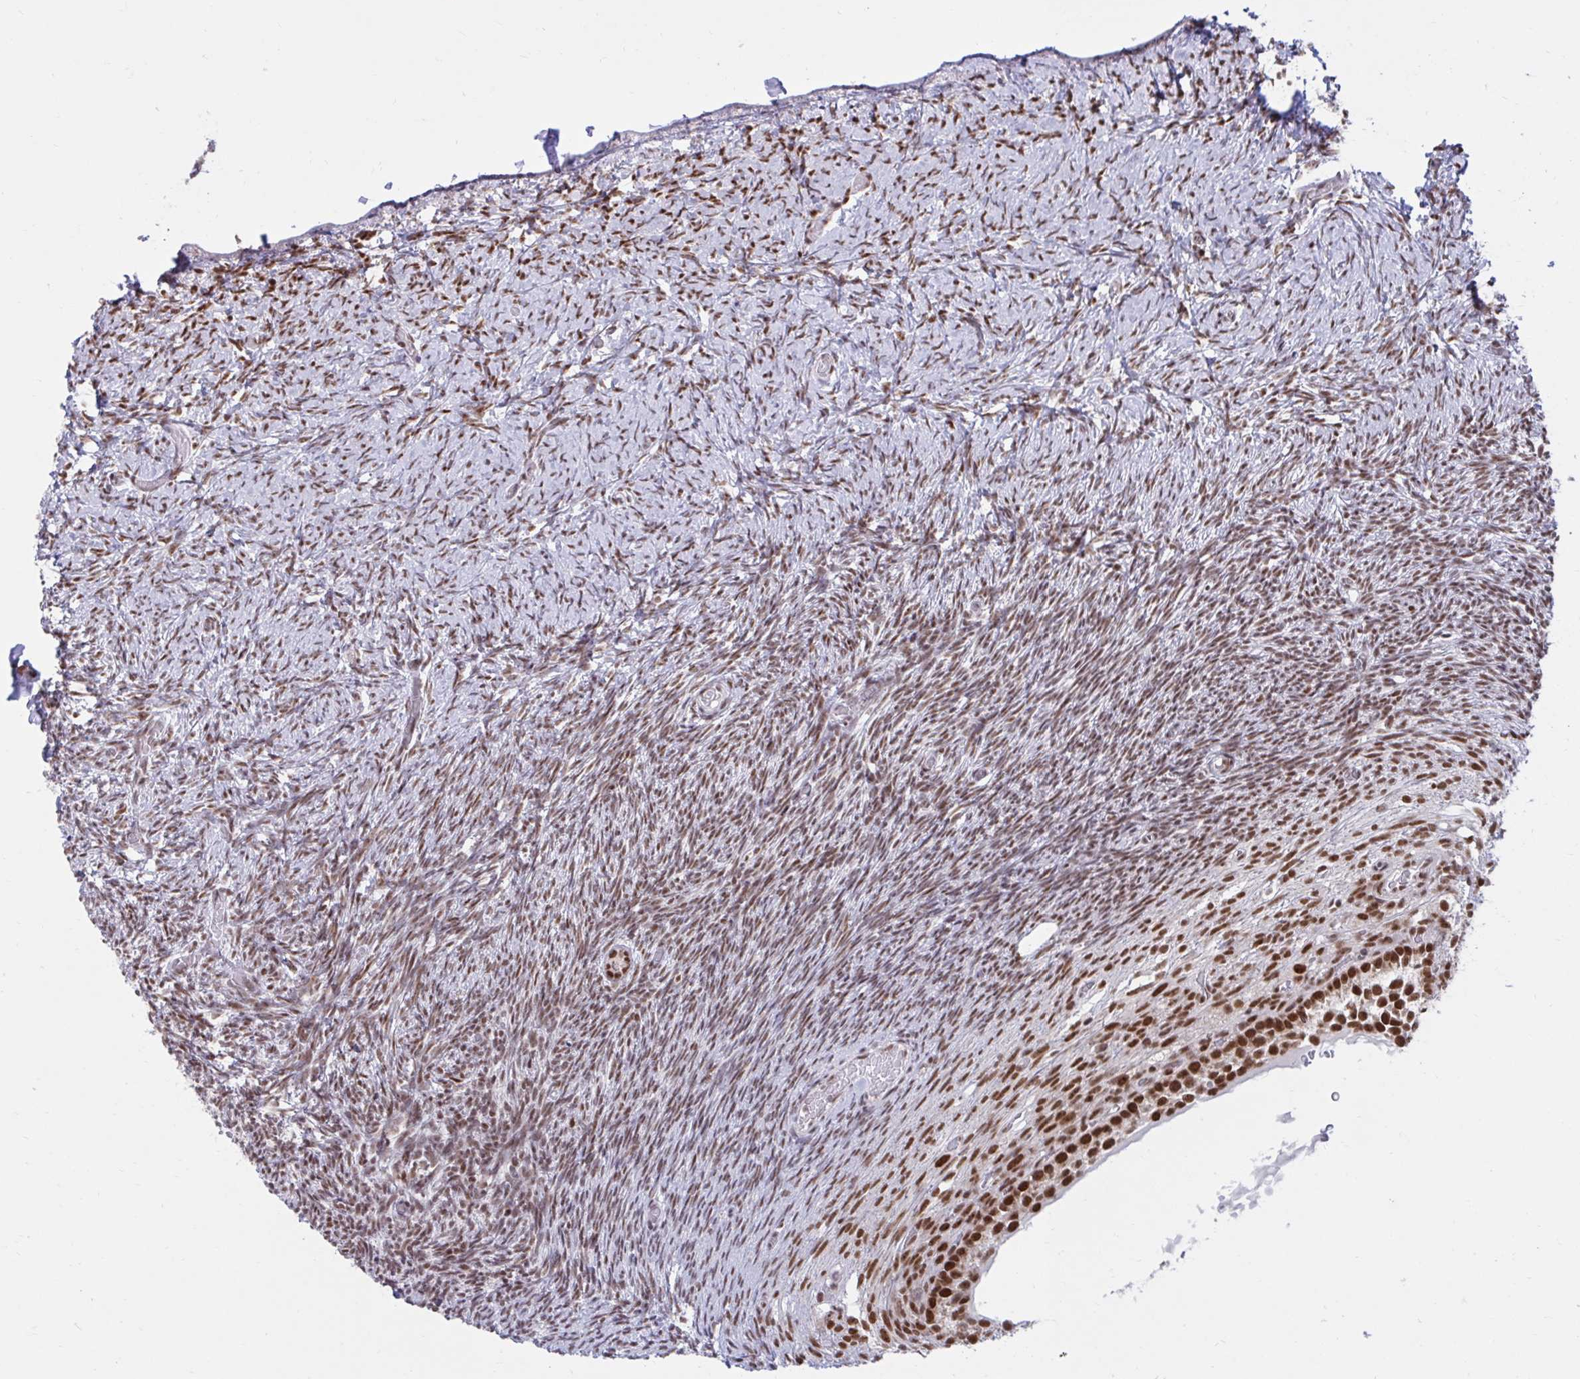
{"staining": {"intensity": "moderate", "quantity": "25%-75%", "location": "nuclear"}, "tissue": "ovary", "cell_type": "Ovarian stroma cells", "image_type": "normal", "snomed": [{"axis": "morphology", "description": "Normal tissue, NOS"}, {"axis": "topography", "description": "Ovary"}], "caption": "Protein staining shows moderate nuclear staining in about 25%-75% of ovarian stroma cells in unremarkable ovary. Immunohistochemistry stains the protein in brown and the nuclei are stained blue.", "gene": "PHF10", "patient": {"sex": "female", "age": 39}}